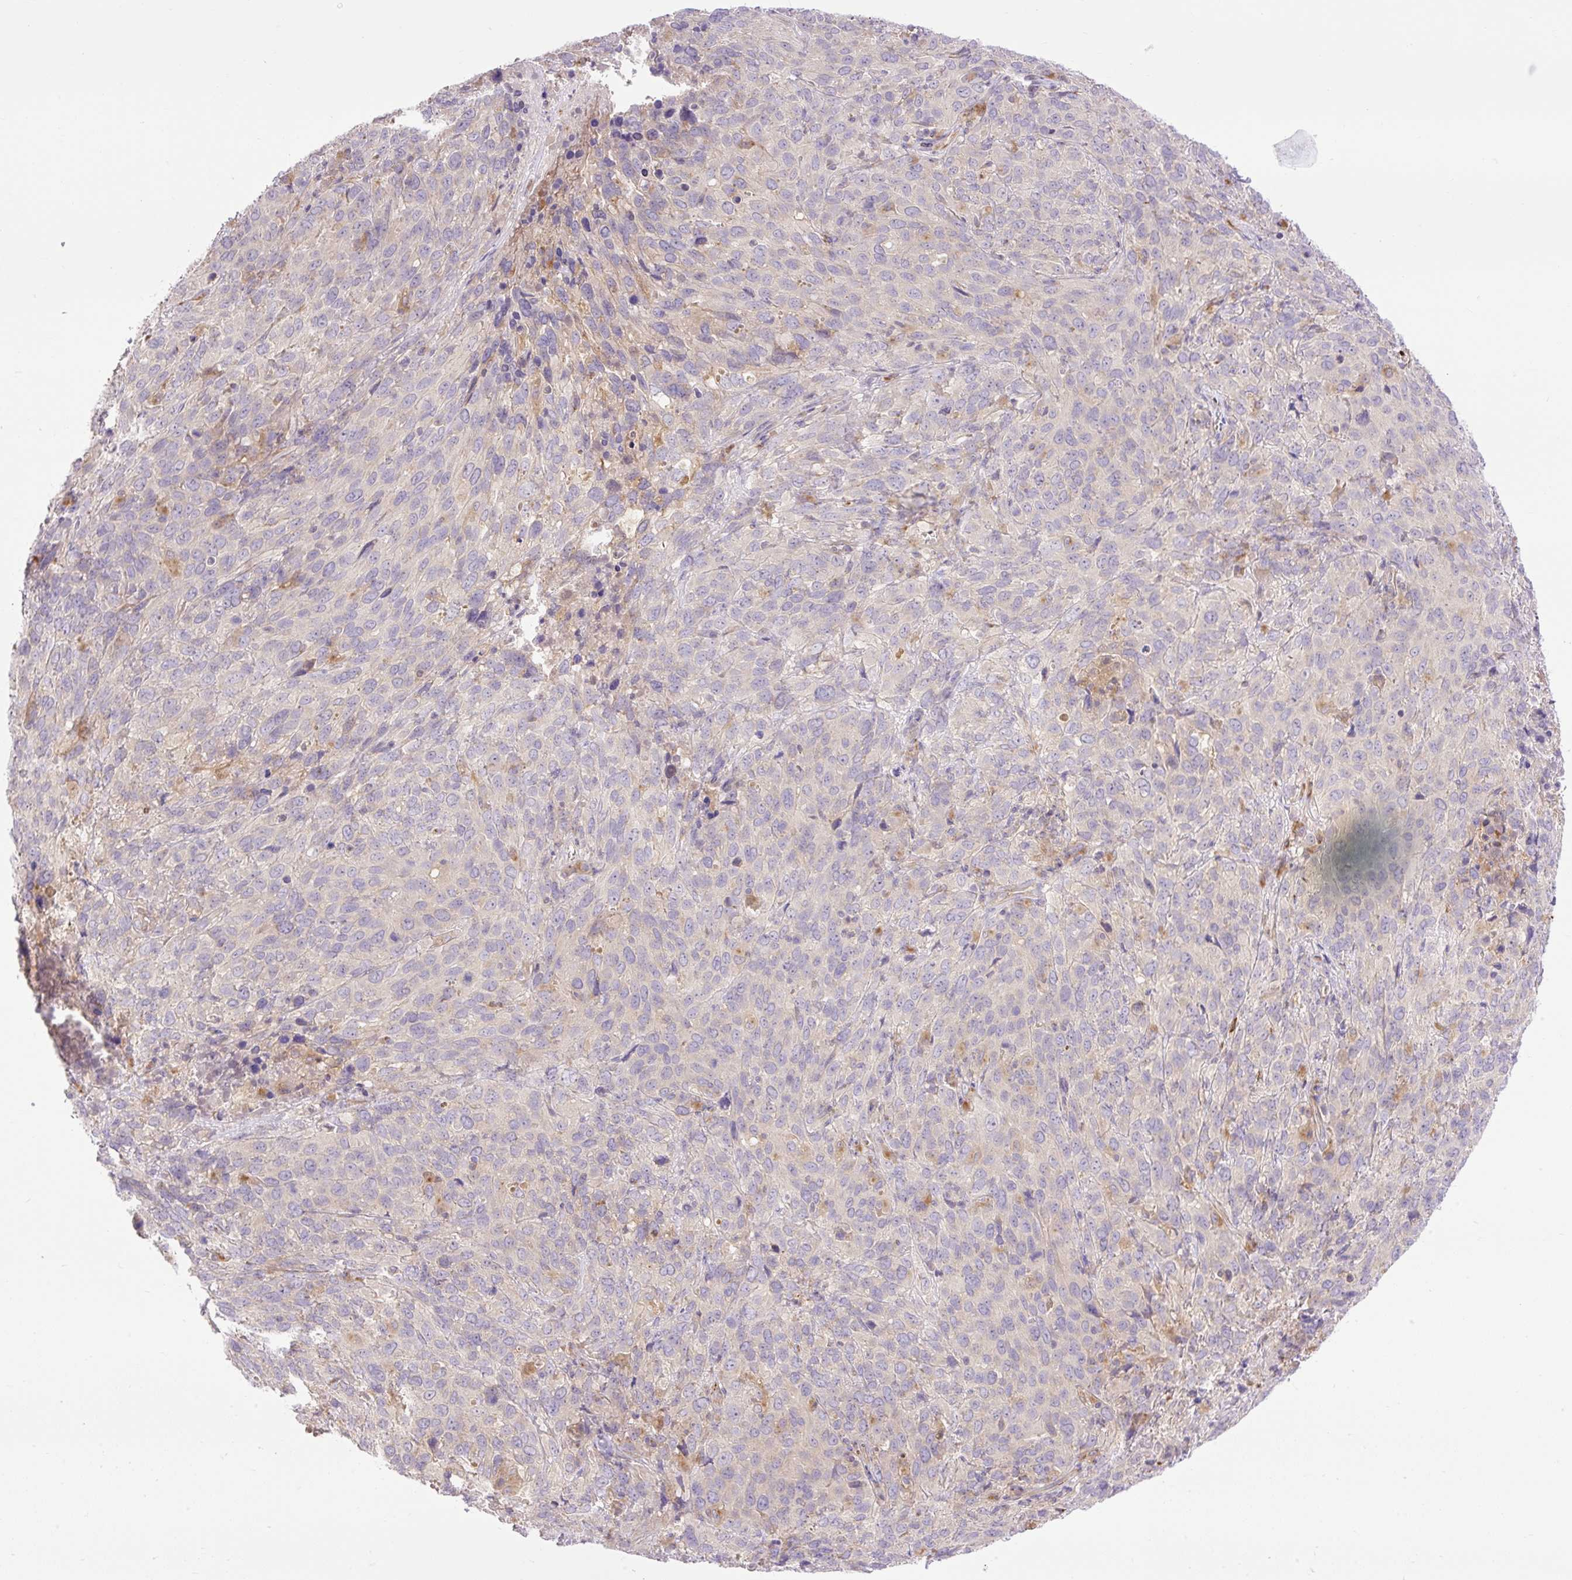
{"staining": {"intensity": "negative", "quantity": "none", "location": "none"}, "tissue": "cervical cancer", "cell_type": "Tumor cells", "image_type": "cancer", "snomed": [{"axis": "morphology", "description": "Squamous cell carcinoma, NOS"}, {"axis": "topography", "description": "Cervix"}], "caption": "Cervical squamous cell carcinoma stained for a protein using IHC exhibits no staining tumor cells.", "gene": "HEXB", "patient": {"sex": "female", "age": 51}}